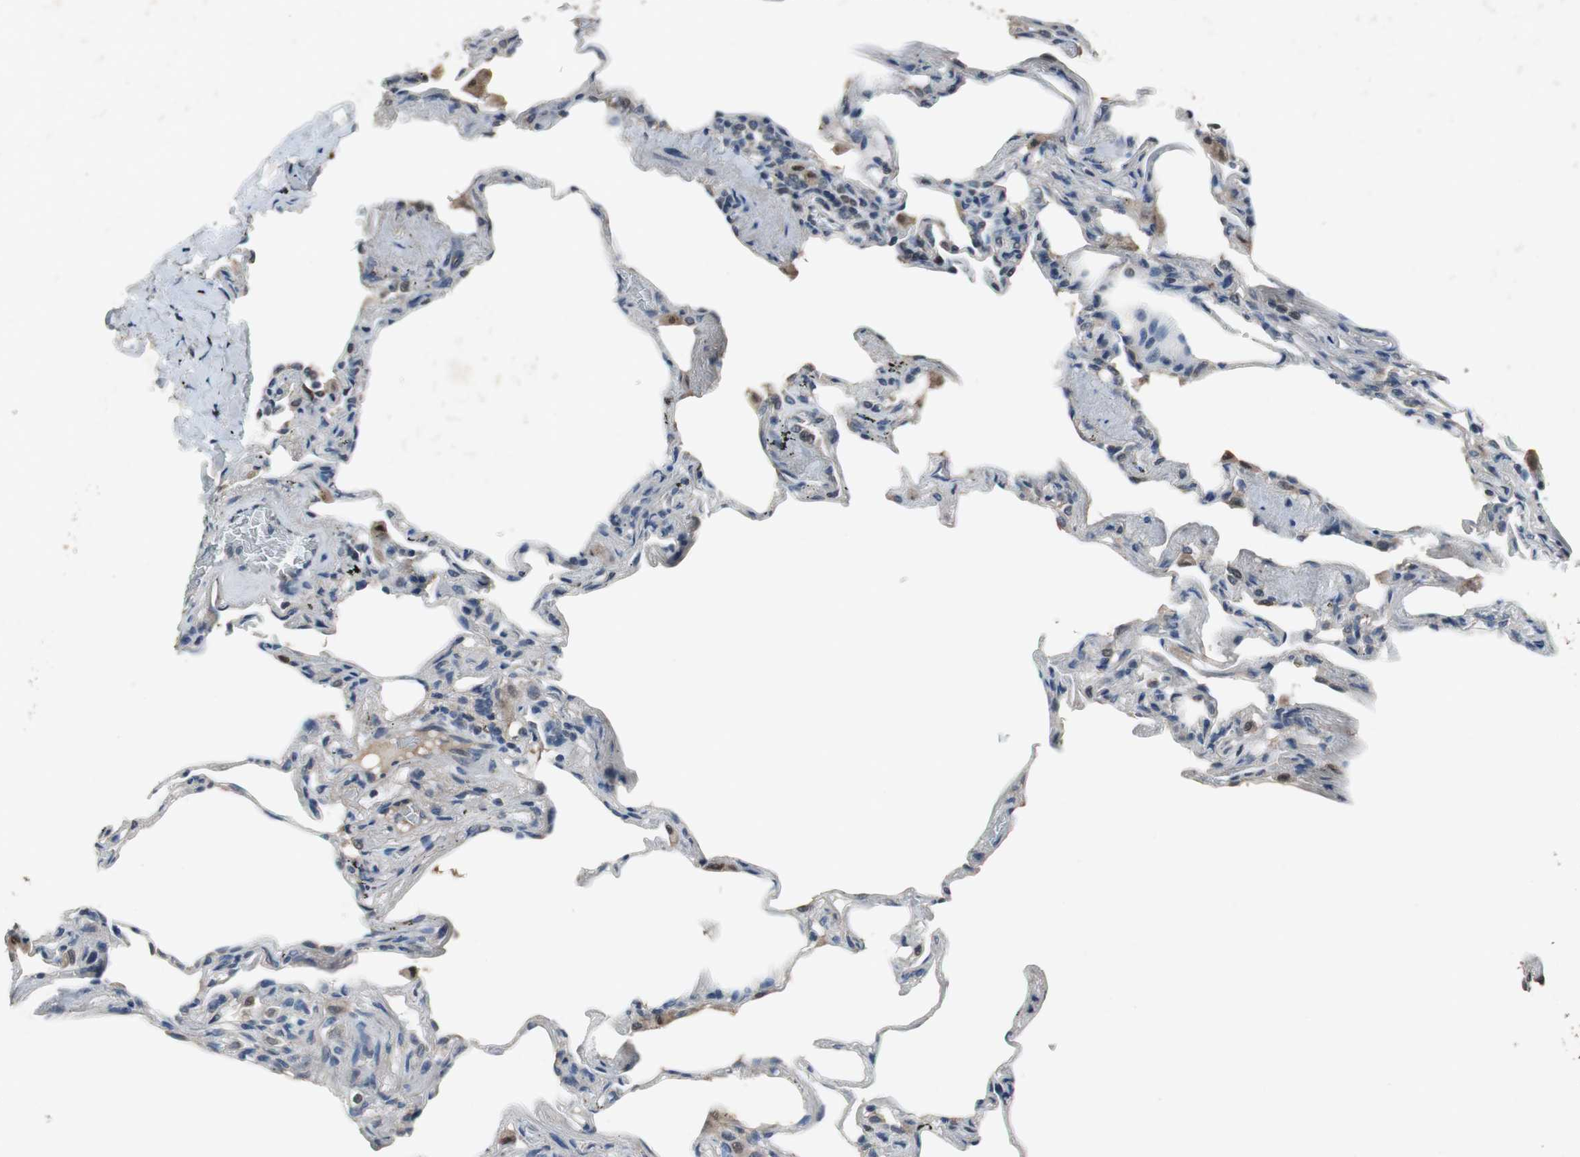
{"staining": {"intensity": "negative", "quantity": "none", "location": "none"}, "tissue": "lung", "cell_type": "Alveolar cells", "image_type": "normal", "snomed": [{"axis": "morphology", "description": "Normal tissue, NOS"}, {"axis": "morphology", "description": "Inflammation, NOS"}, {"axis": "topography", "description": "Lung"}], "caption": "Immunohistochemistry image of benign lung stained for a protein (brown), which demonstrates no expression in alveolar cells. (DAB immunohistochemistry, high magnification).", "gene": "PI4KB", "patient": {"sex": "male", "age": 69}}